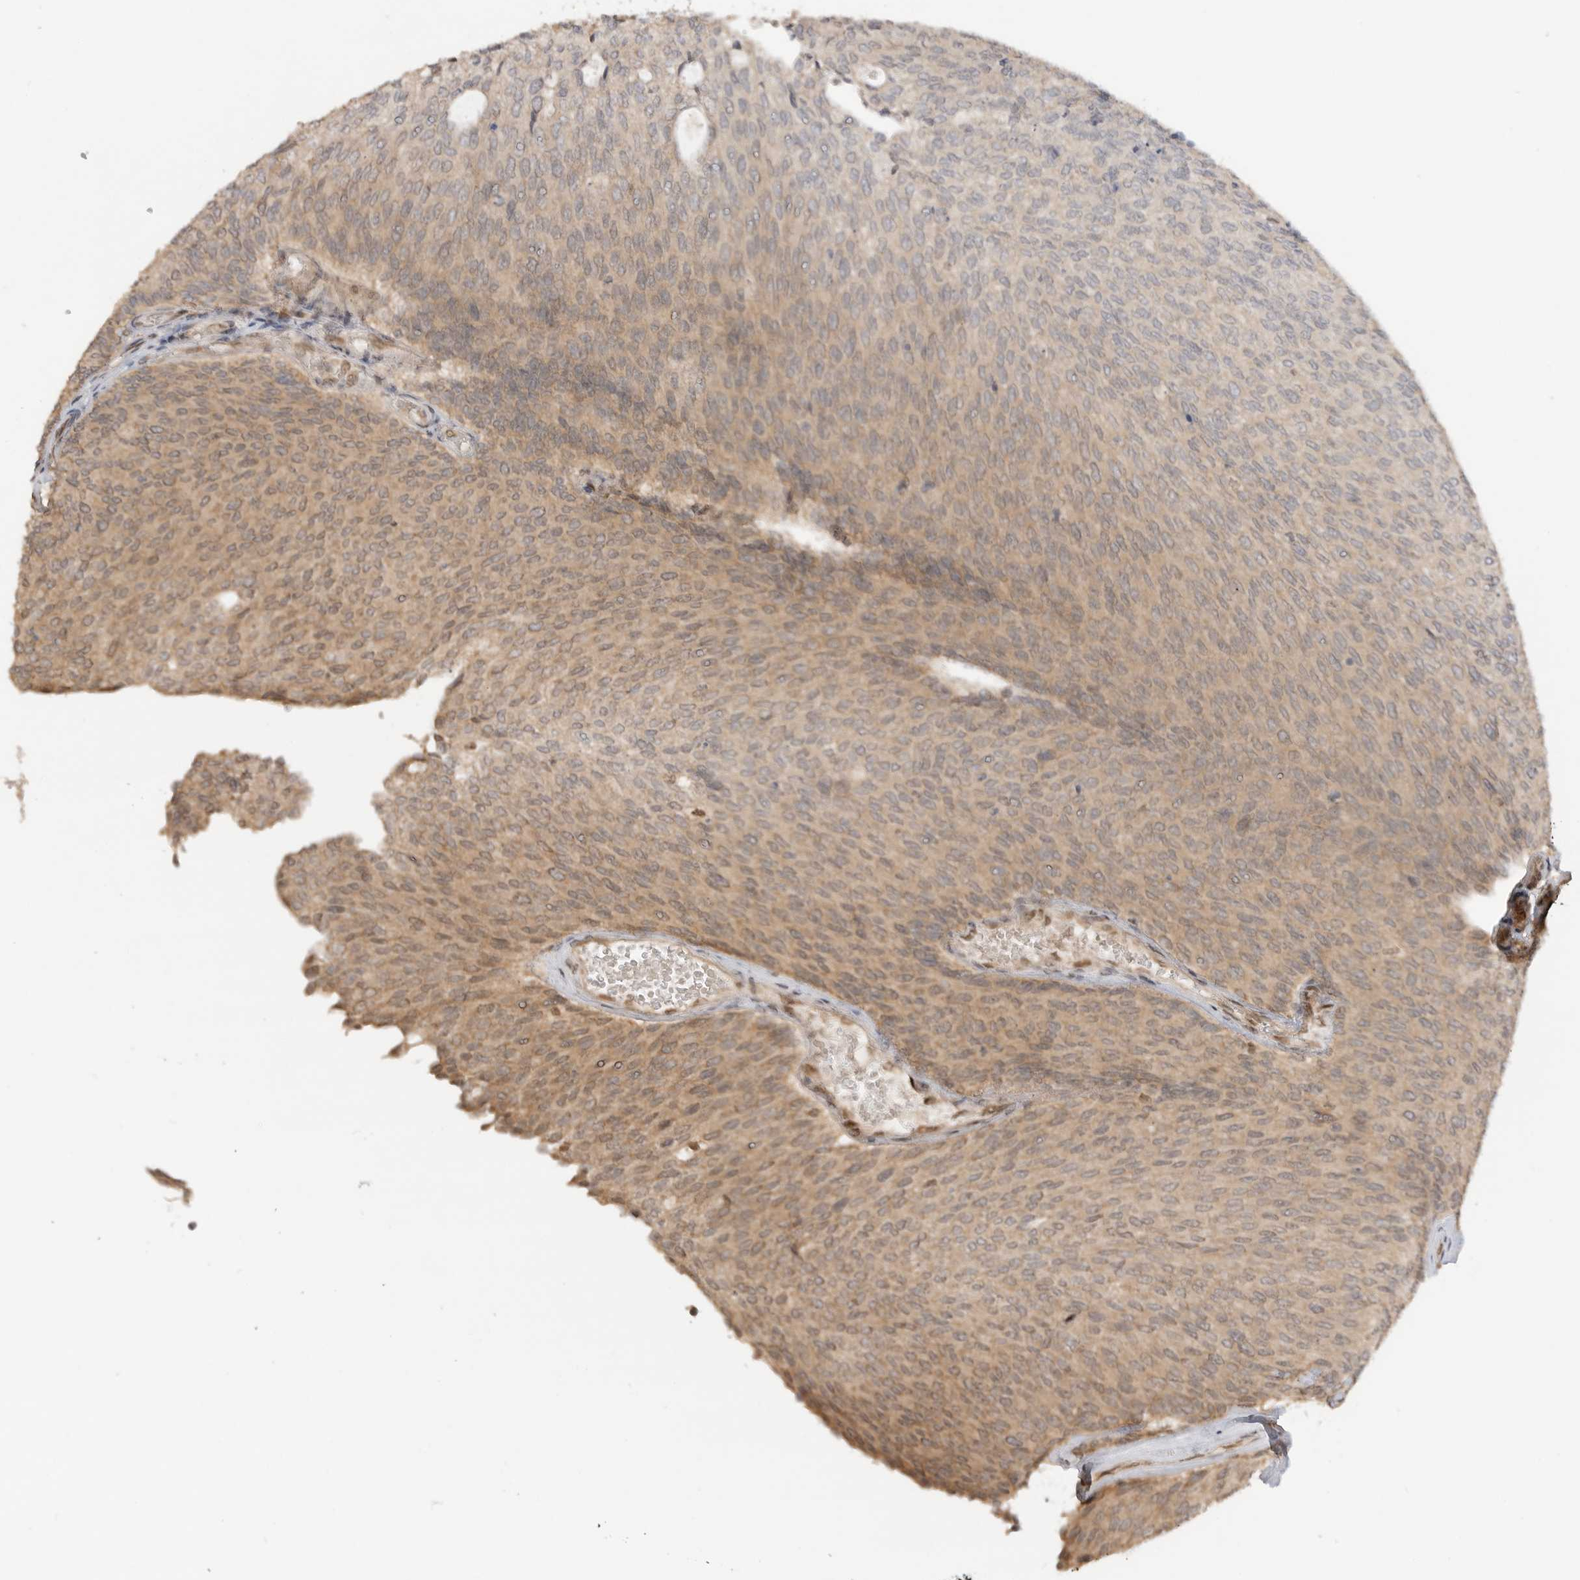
{"staining": {"intensity": "moderate", "quantity": ">75%", "location": "cytoplasmic/membranous"}, "tissue": "urothelial cancer", "cell_type": "Tumor cells", "image_type": "cancer", "snomed": [{"axis": "morphology", "description": "Urothelial carcinoma, Low grade"}, {"axis": "topography", "description": "Urinary bladder"}], "caption": "The micrograph exhibits staining of urothelial cancer, revealing moderate cytoplasmic/membranous protein staining (brown color) within tumor cells.", "gene": "ALKAL1", "patient": {"sex": "female", "age": 79}}